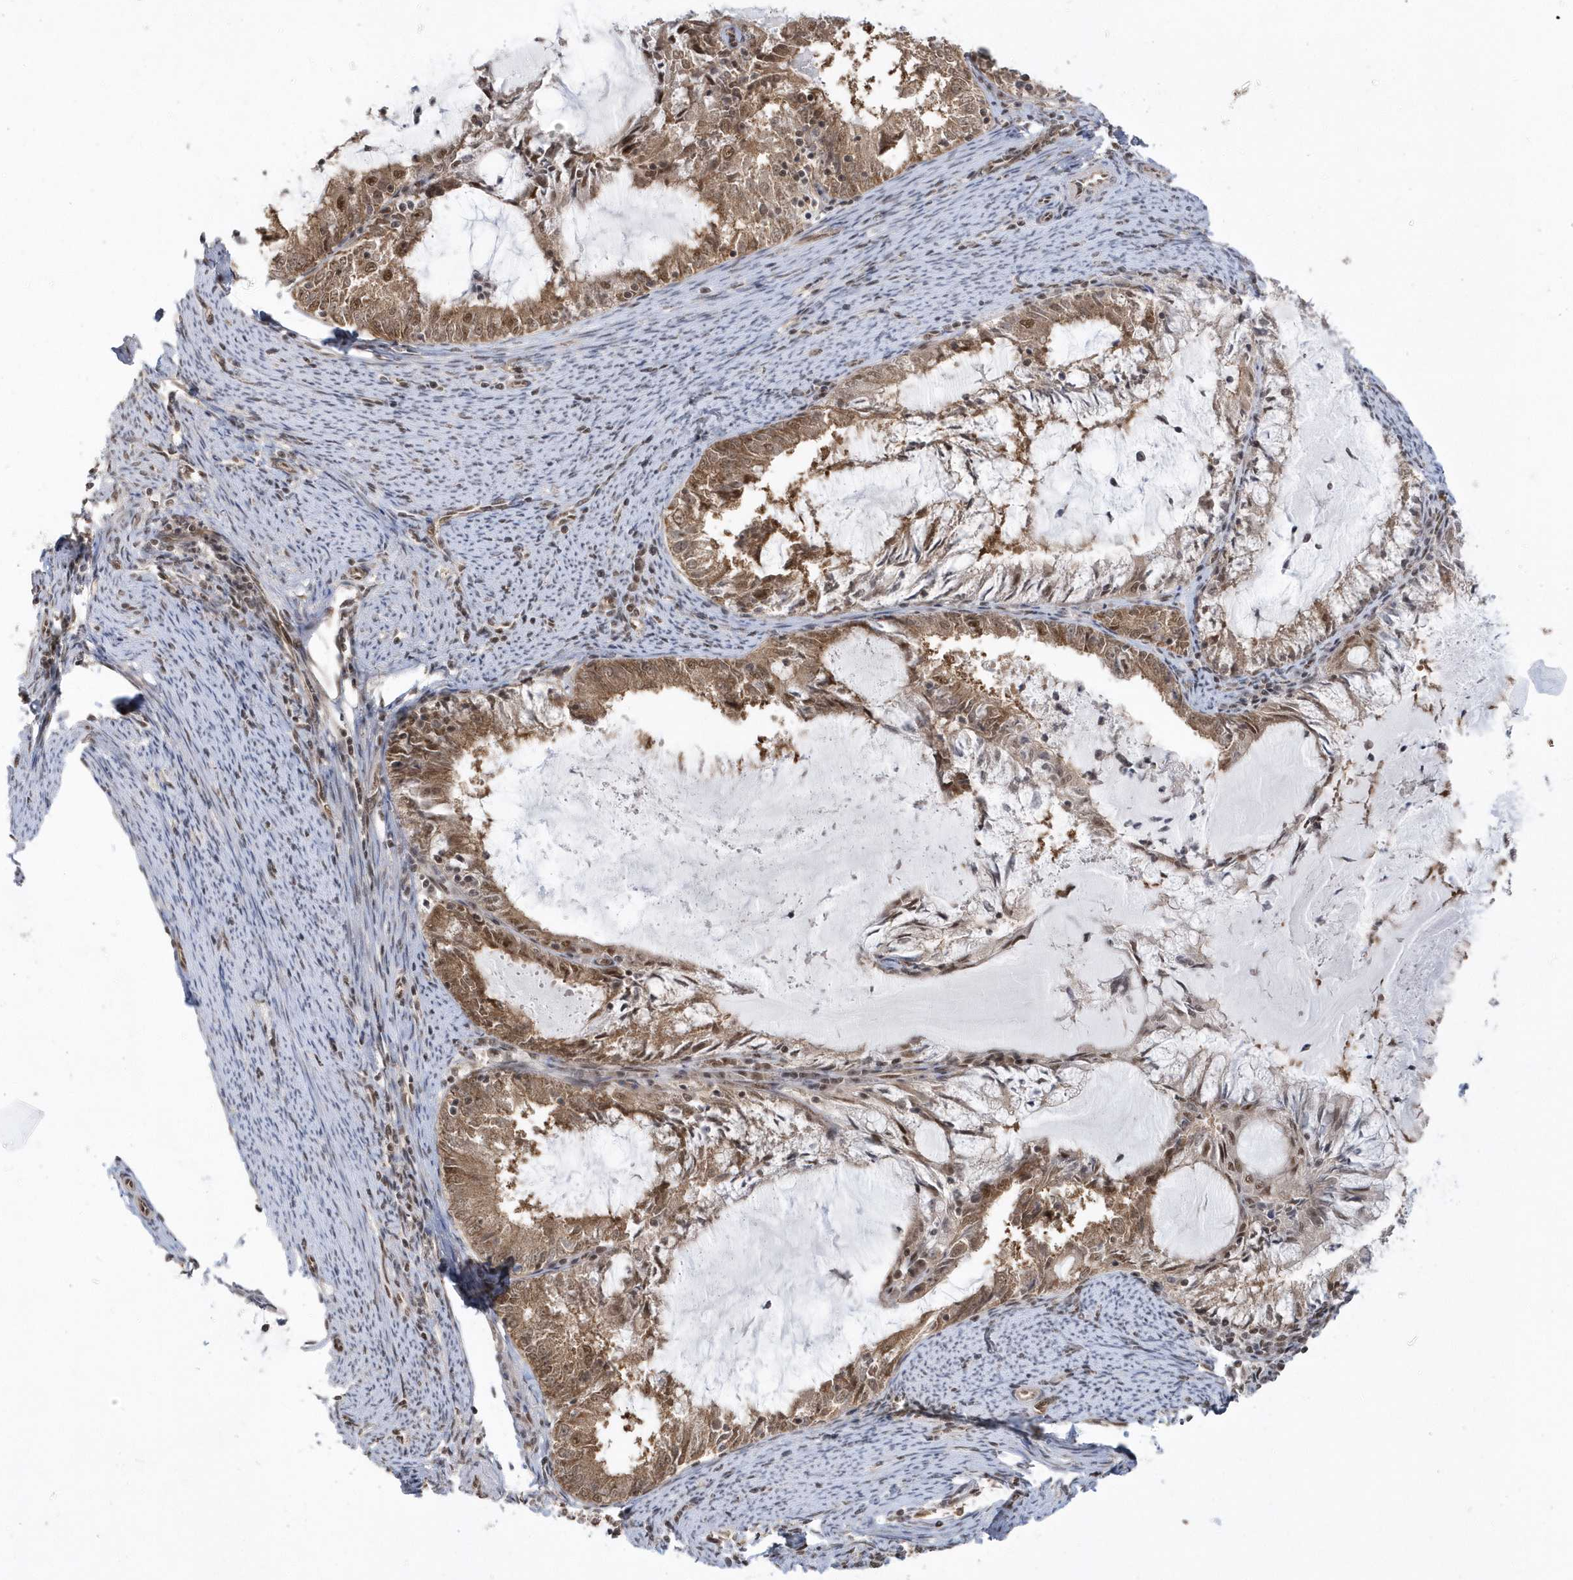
{"staining": {"intensity": "moderate", "quantity": ">75%", "location": "cytoplasmic/membranous,nuclear"}, "tissue": "endometrial cancer", "cell_type": "Tumor cells", "image_type": "cancer", "snomed": [{"axis": "morphology", "description": "Adenocarcinoma, NOS"}, {"axis": "topography", "description": "Endometrium"}], "caption": "Adenocarcinoma (endometrial) stained with IHC displays moderate cytoplasmic/membranous and nuclear positivity in about >75% of tumor cells.", "gene": "SEPHS1", "patient": {"sex": "female", "age": 57}}